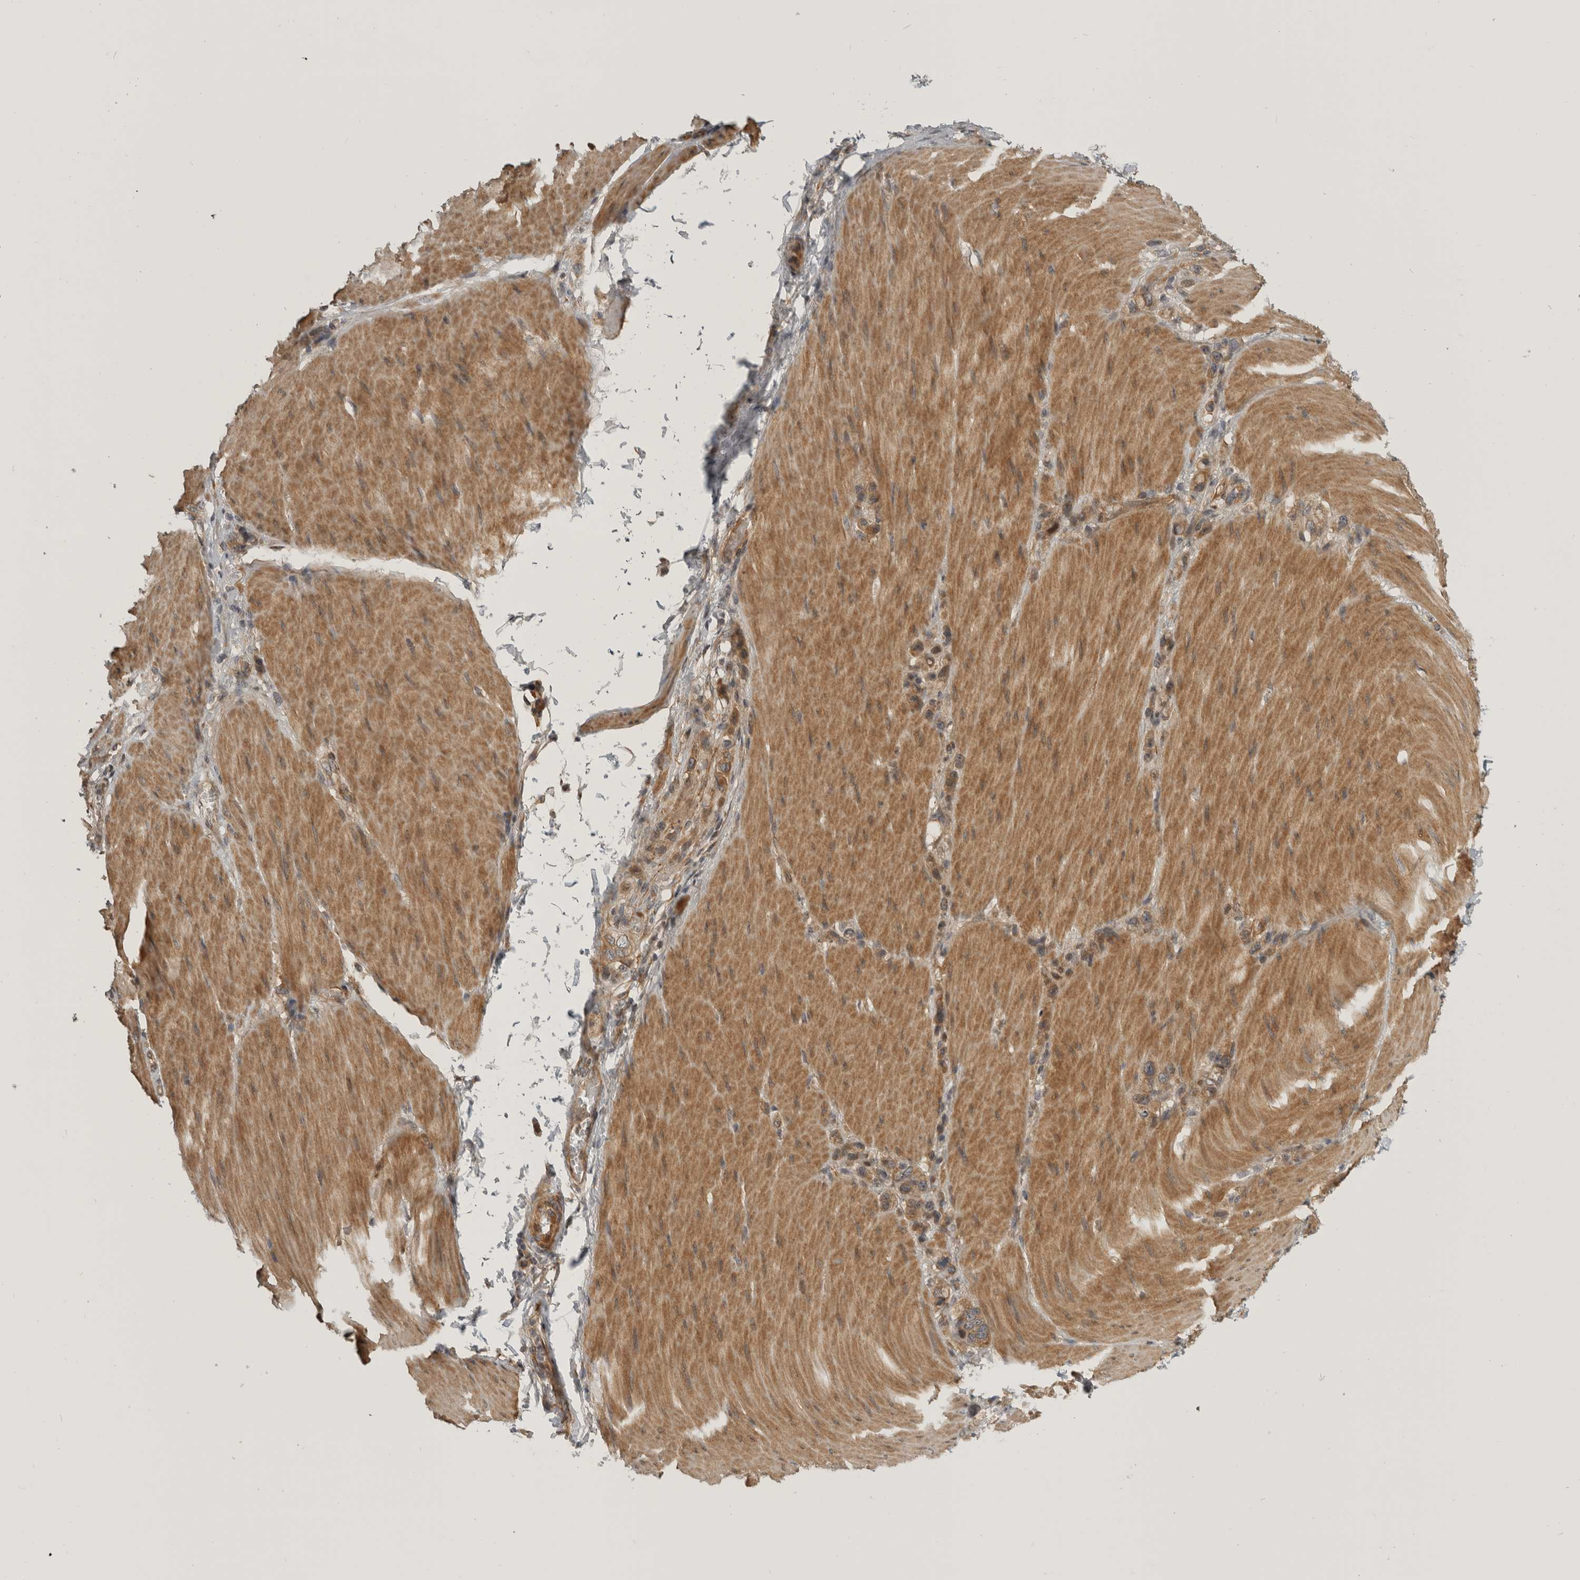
{"staining": {"intensity": "moderate", "quantity": ">75%", "location": "cytoplasmic/membranous"}, "tissue": "stomach cancer", "cell_type": "Tumor cells", "image_type": "cancer", "snomed": [{"axis": "morphology", "description": "Adenocarcinoma, NOS"}, {"axis": "topography", "description": "Stomach"}], "caption": "Stomach cancer stained with immunohistochemistry (IHC) reveals moderate cytoplasmic/membranous positivity in approximately >75% of tumor cells. The staining was performed using DAB (3,3'-diaminobenzidine), with brown indicating positive protein expression. Nuclei are stained blue with hematoxylin.", "gene": "CUEDC1", "patient": {"sex": "female", "age": 65}}